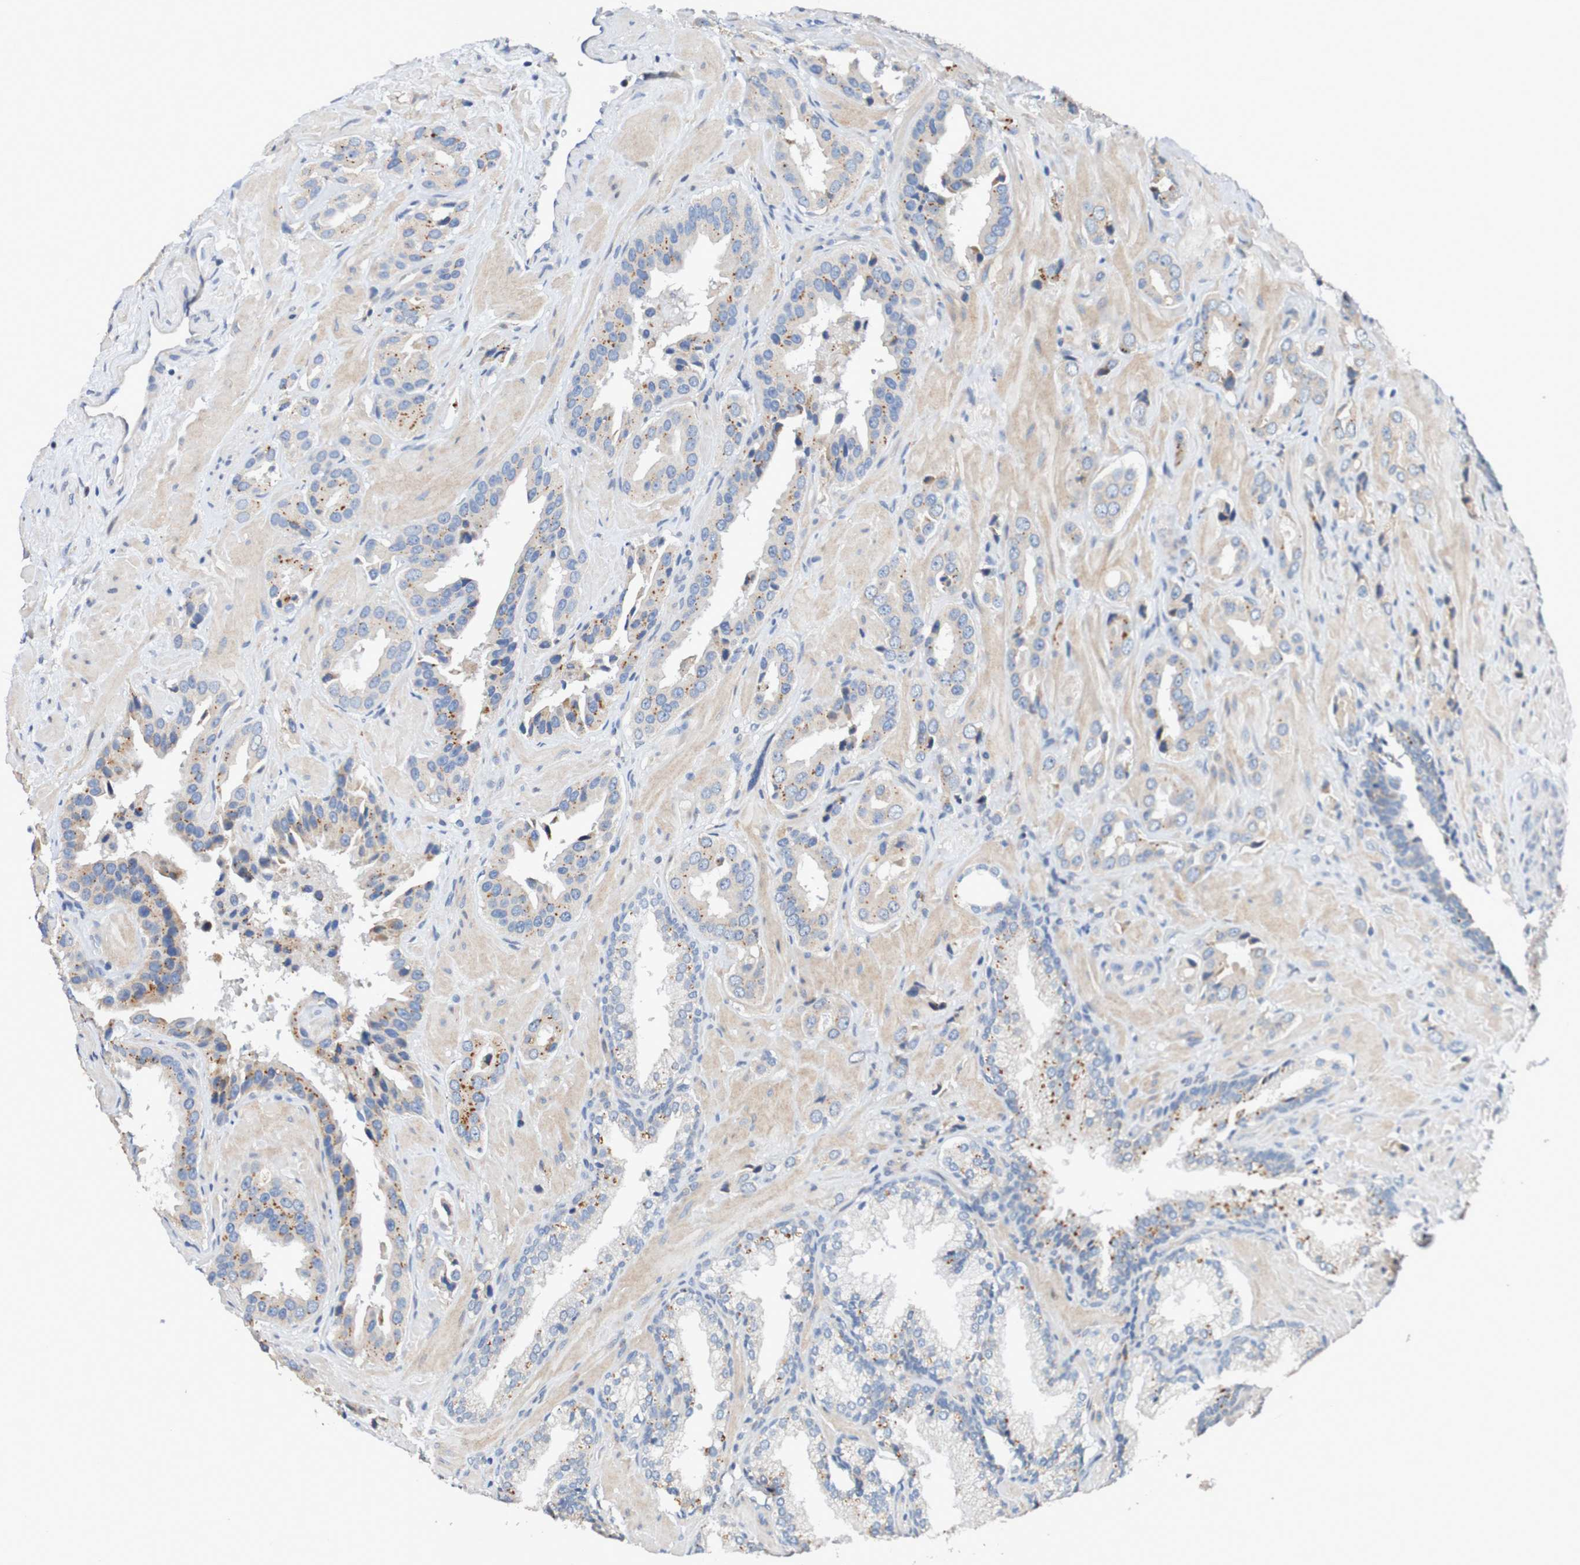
{"staining": {"intensity": "moderate", "quantity": ">75%", "location": "cytoplasmic/membranous"}, "tissue": "prostate cancer", "cell_type": "Tumor cells", "image_type": "cancer", "snomed": [{"axis": "morphology", "description": "Adenocarcinoma, High grade"}, {"axis": "topography", "description": "Prostate"}], "caption": "The photomicrograph displays staining of prostate cancer (adenocarcinoma (high-grade)), revealing moderate cytoplasmic/membranous protein positivity (brown color) within tumor cells.", "gene": "FIBP", "patient": {"sex": "male", "age": 64}}